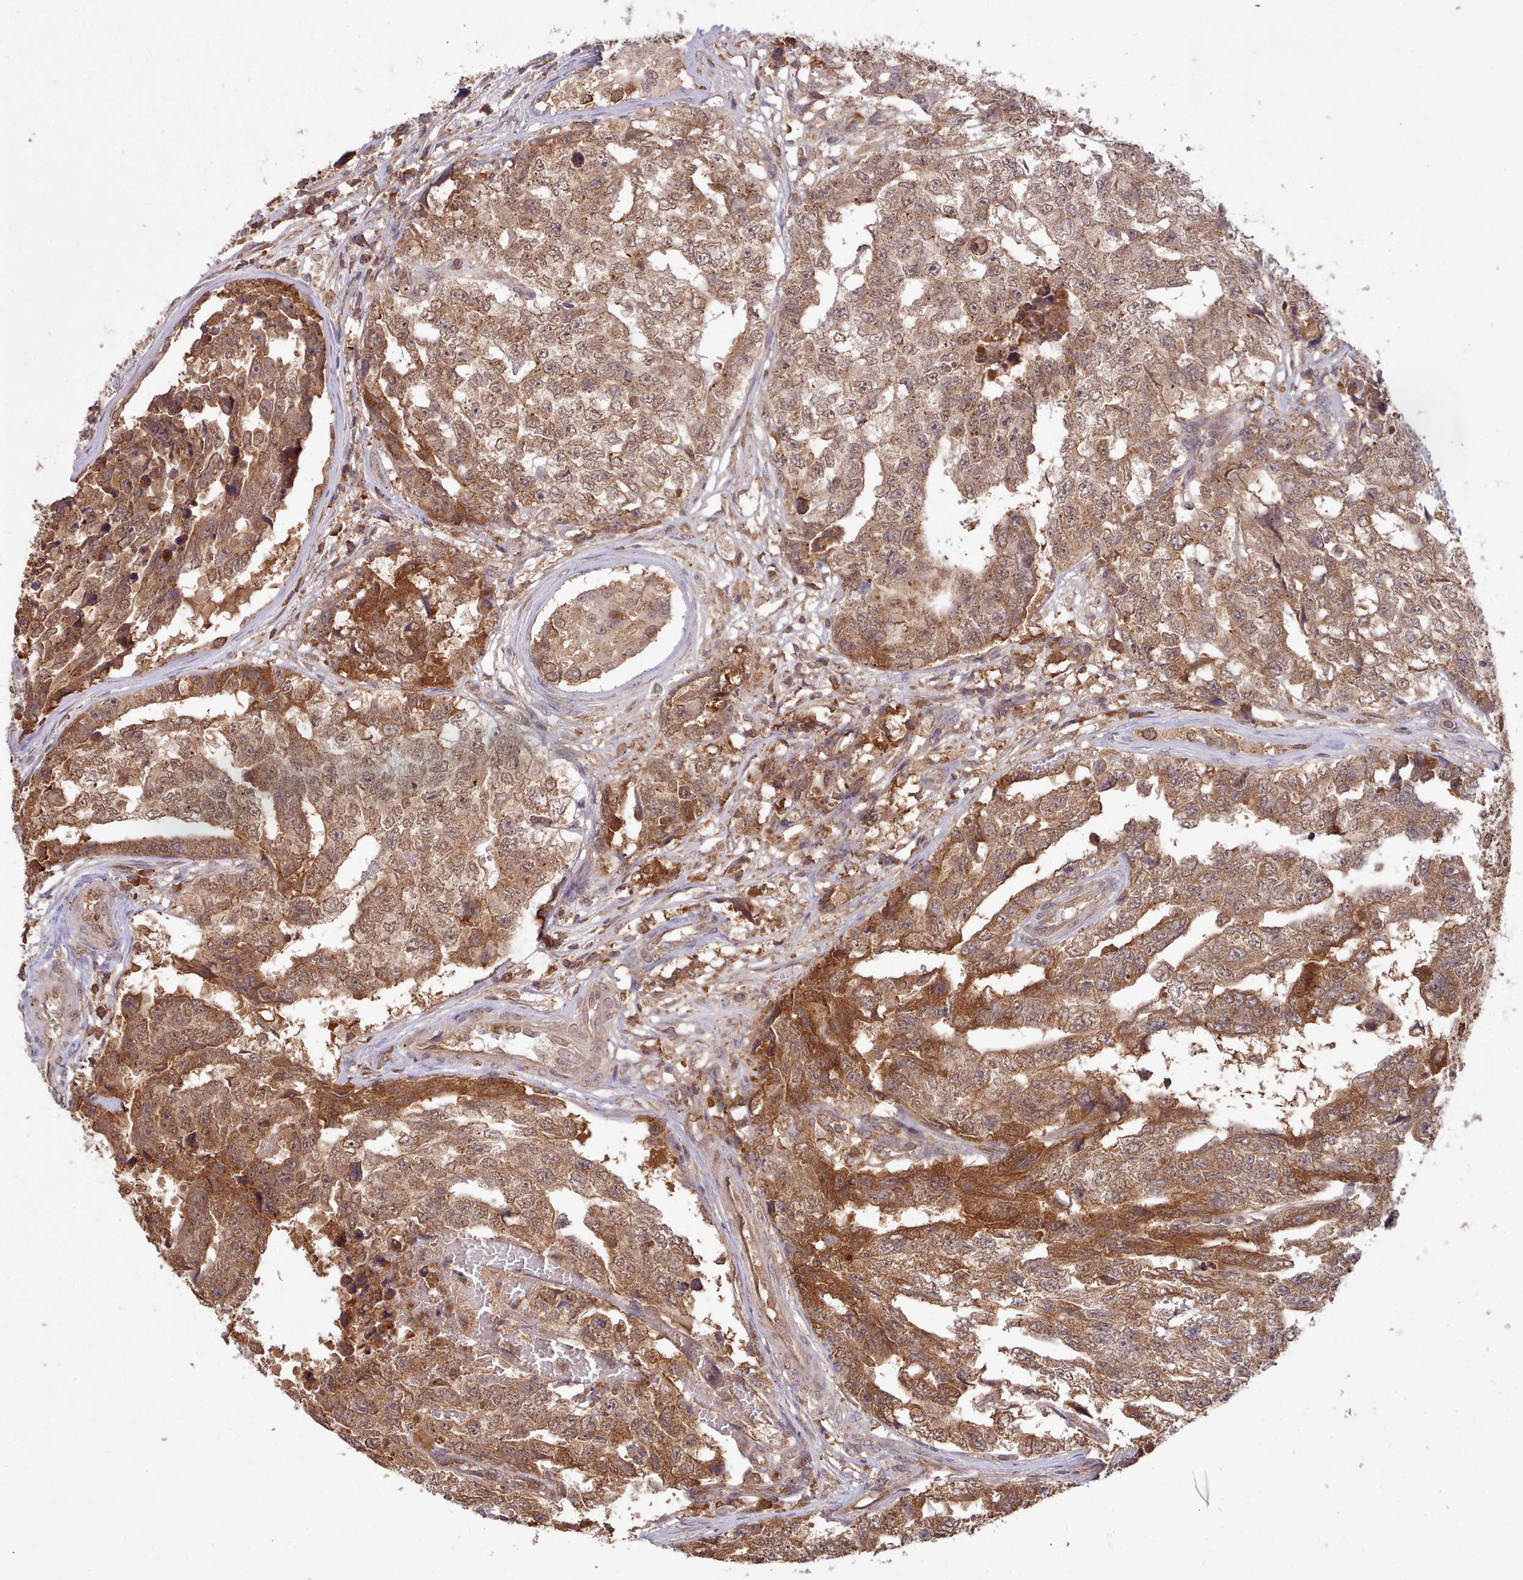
{"staining": {"intensity": "moderate", "quantity": ">75%", "location": "cytoplasmic/membranous"}, "tissue": "testis cancer", "cell_type": "Tumor cells", "image_type": "cancer", "snomed": [{"axis": "morphology", "description": "Carcinoma, Embryonal, NOS"}, {"axis": "topography", "description": "Testis"}], "caption": "Immunohistochemistry micrograph of embryonal carcinoma (testis) stained for a protein (brown), which reveals medium levels of moderate cytoplasmic/membranous staining in approximately >75% of tumor cells.", "gene": "PIP4P1", "patient": {"sex": "male", "age": 25}}